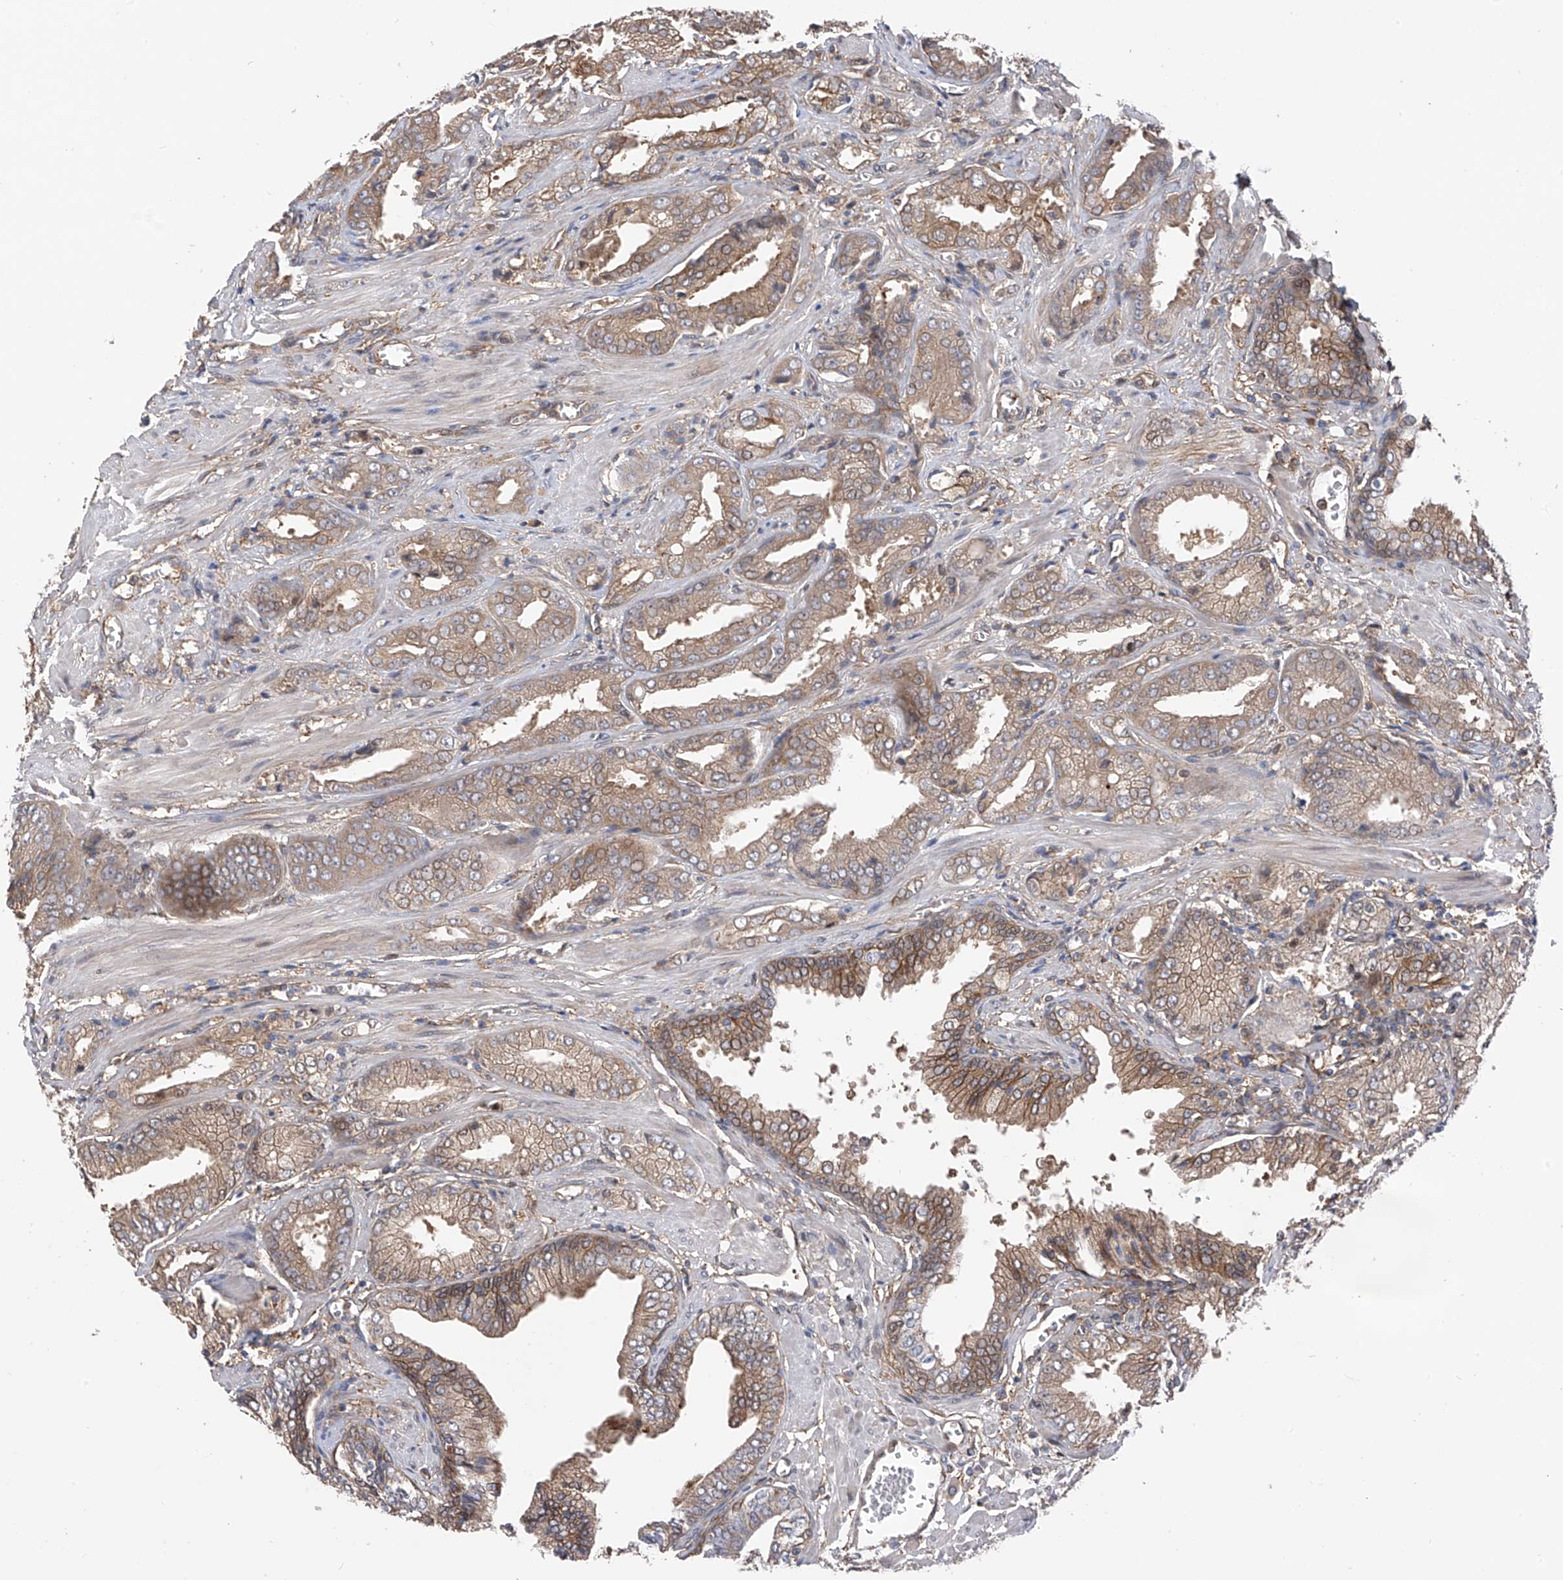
{"staining": {"intensity": "moderate", "quantity": ">75%", "location": "cytoplasmic/membranous"}, "tissue": "prostate cancer", "cell_type": "Tumor cells", "image_type": "cancer", "snomed": [{"axis": "morphology", "description": "Adenocarcinoma, Low grade"}, {"axis": "topography", "description": "Prostate"}], "caption": "The histopathology image shows a brown stain indicating the presence of a protein in the cytoplasmic/membranous of tumor cells in prostate adenocarcinoma (low-grade).", "gene": "CHPF", "patient": {"sex": "male", "age": 67}}